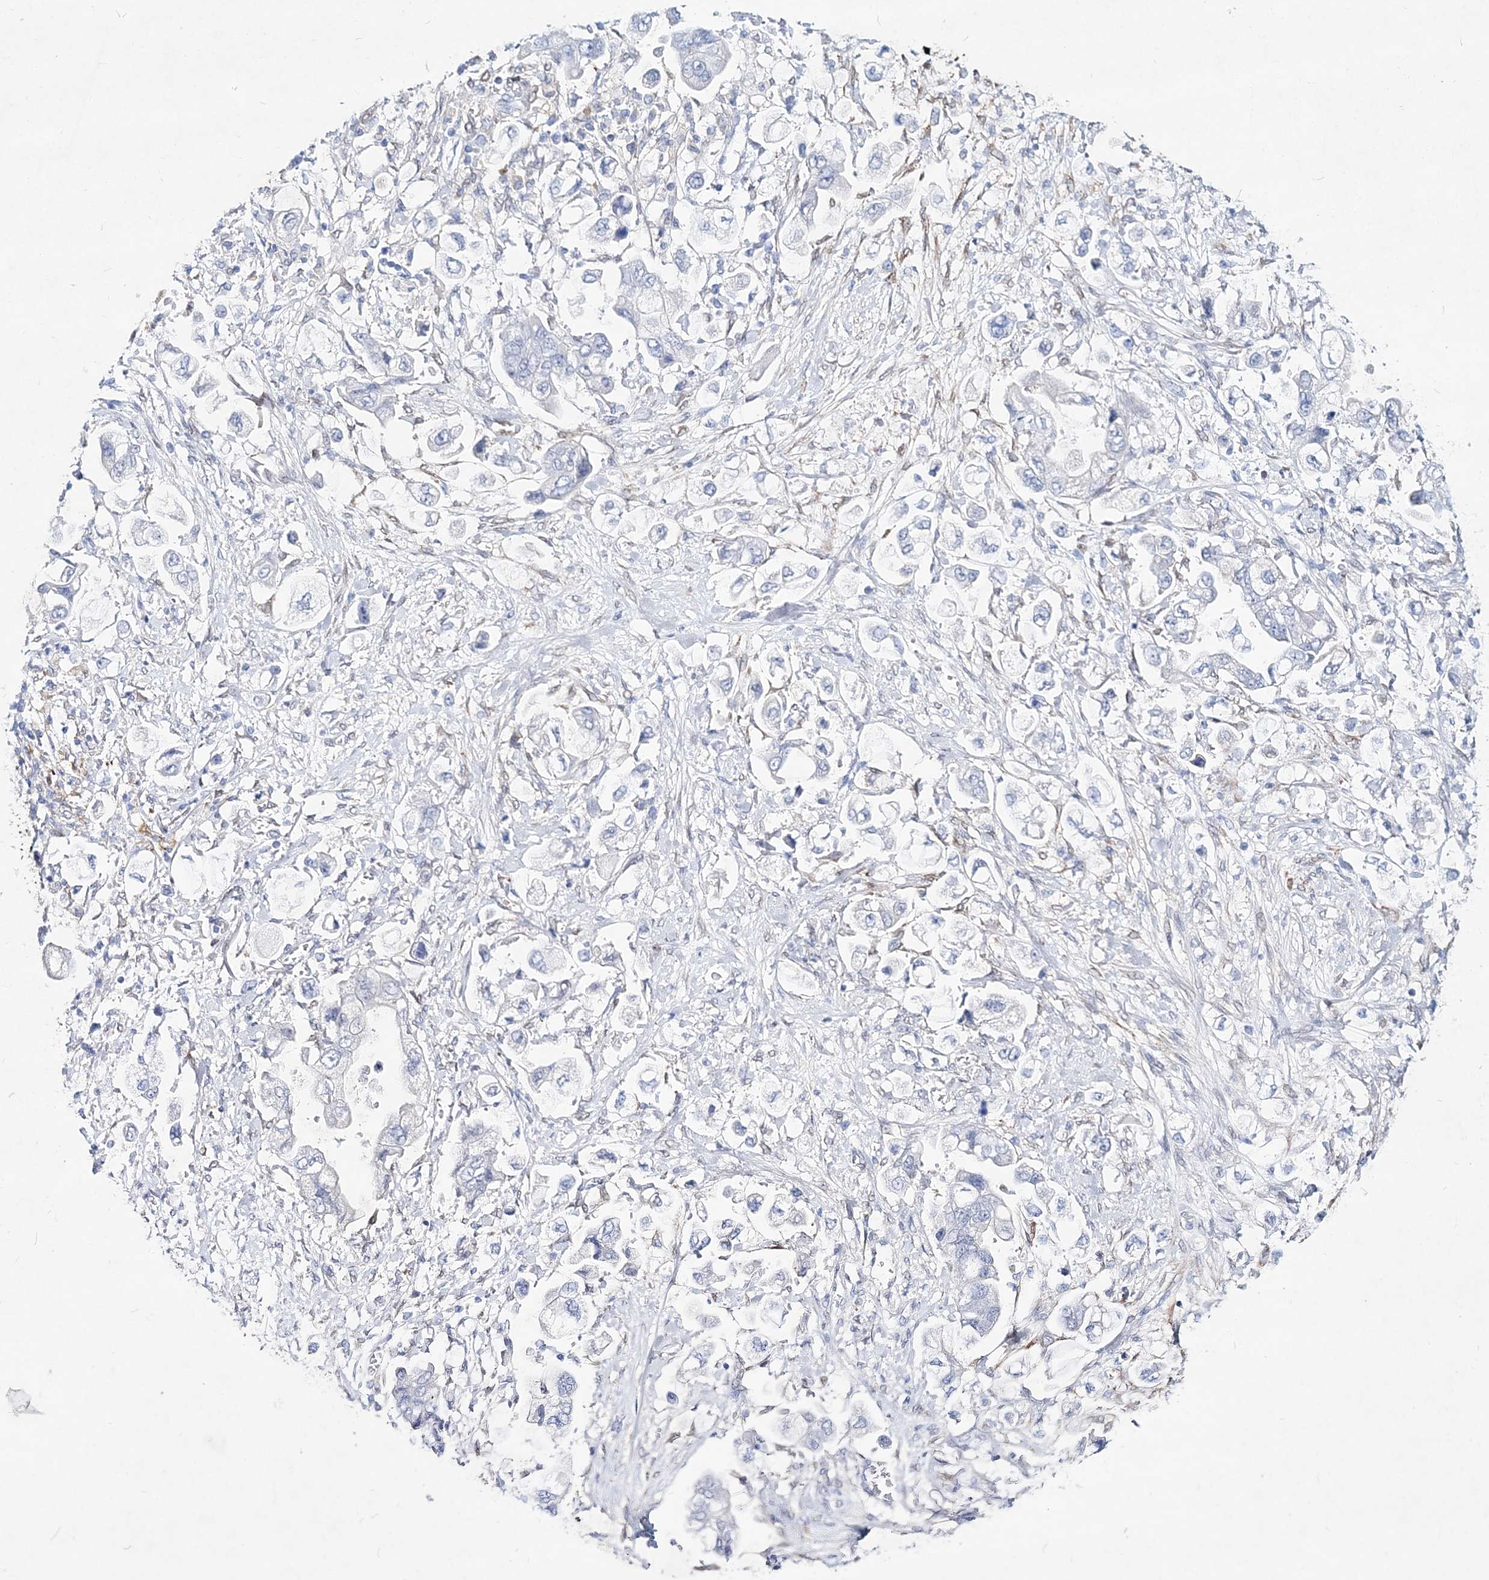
{"staining": {"intensity": "negative", "quantity": "none", "location": "none"}, "tissue": "stomach cancer", "cell_type": "Tumor cells", "image_type": "cancer", "snomed": [{"axis": "morphology", "description": "Adenocarcinoma, NOS"}, {"axis": "topography", "description": "Stomach"}], "caption": "A micrograph of stomach cancer stained for a protein demonstrates no brown staining in tumor cells.", "gene": "SPINK7", "patient": {"sex": "male", "age": 62}}